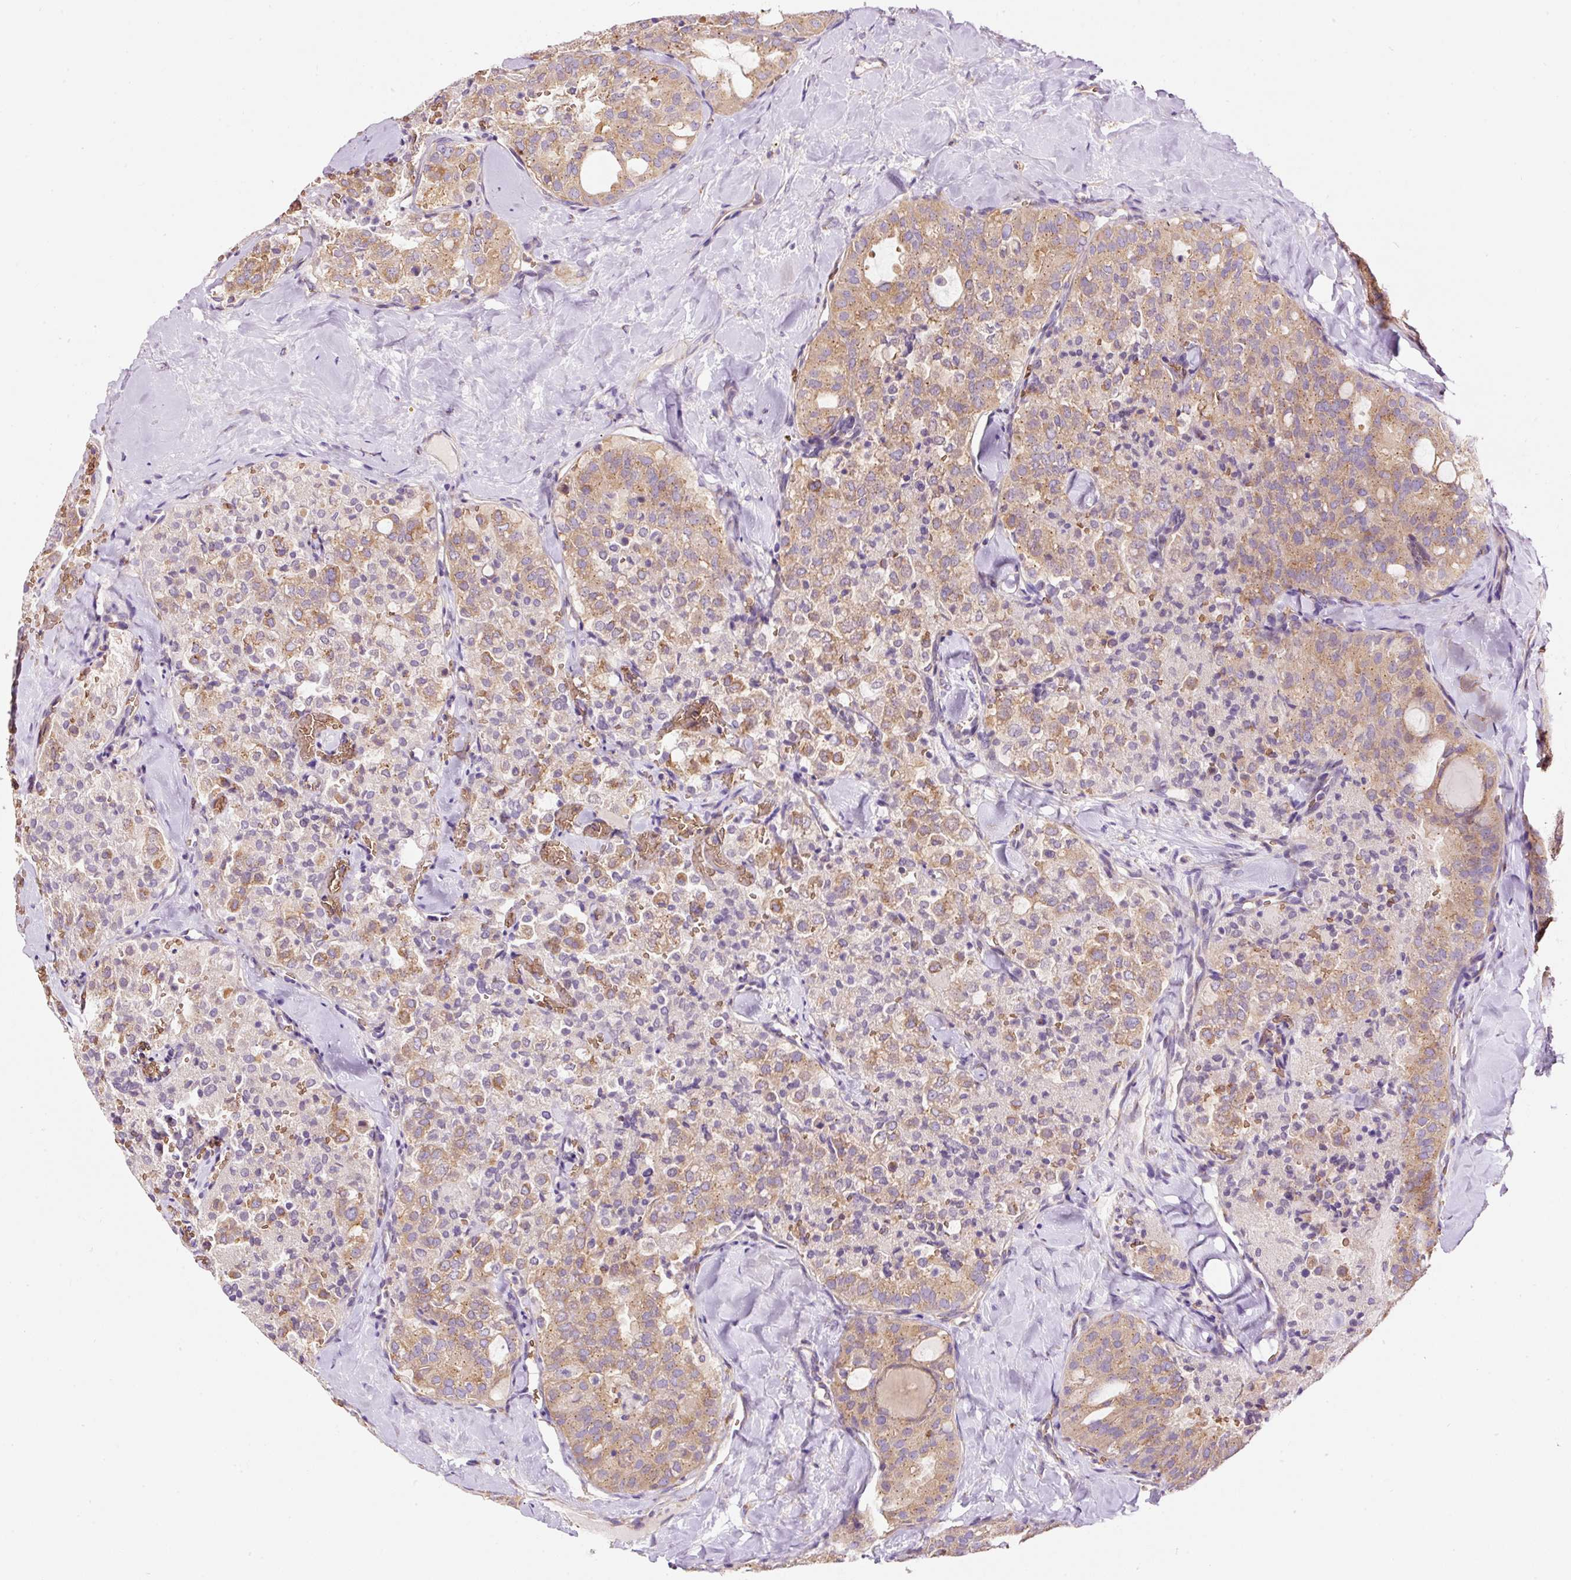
{"staining": {"intensity": "moderate", "quantity": "25%-75%", "location": "cytoplasmic/membranous"}, "tissue": "thyroid cancer", "cell_type": "Tumor cells", "image_type": "cancer", "snomed": [{"axis": "morphology", "description": "Follicular adenoma carcinoma, NOS"}, {"axis": "topography", "description": "Thyroid gland"}], "caption": "Thyroid cancer stained with IHC reveals moderate cytoplasmic/membranous staining in approximately 25%-75% of tumor cells.", "gene": "PRRC2A", "patient": {"sex": "male", "age": 75}}